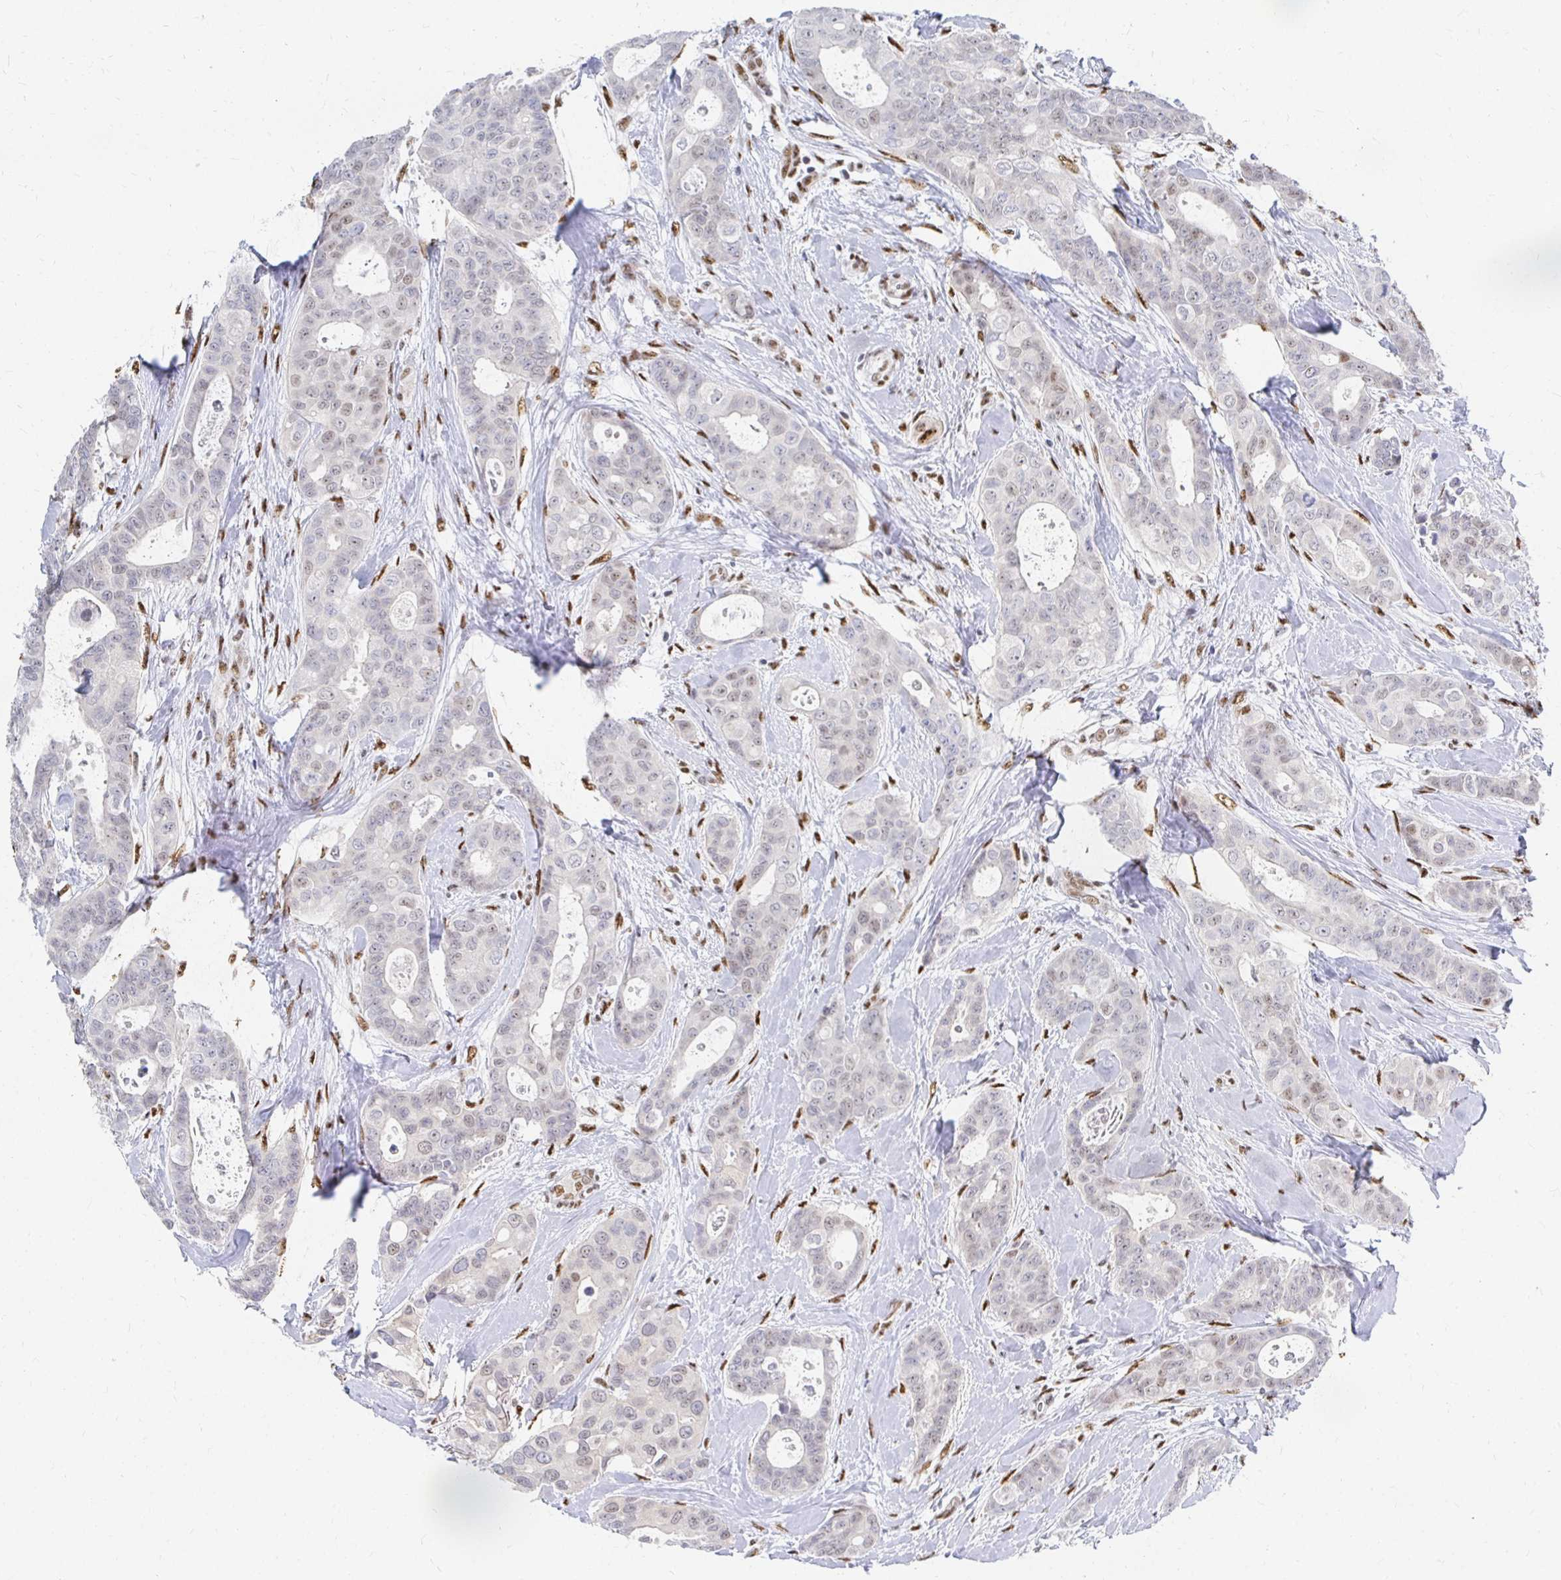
{"staining": {"intensity": "negative", "quantity": "none", "location": "none"}, "tissue": "breast cancer", "cell_type": "Tumor cells", "image_type": "cancer", "snomed": [{"axis": "morphology", "description": "Duct carcinoma"}, {"axis": "topography", "description": "Breast"}], "caption": "Immunohistochemical staining of human breast infiltrating ductal carcinoma exhibits no significant expression in tumor cells.", "gene": "CLIC3", "patient": {"sex": "female", "age": 45}}